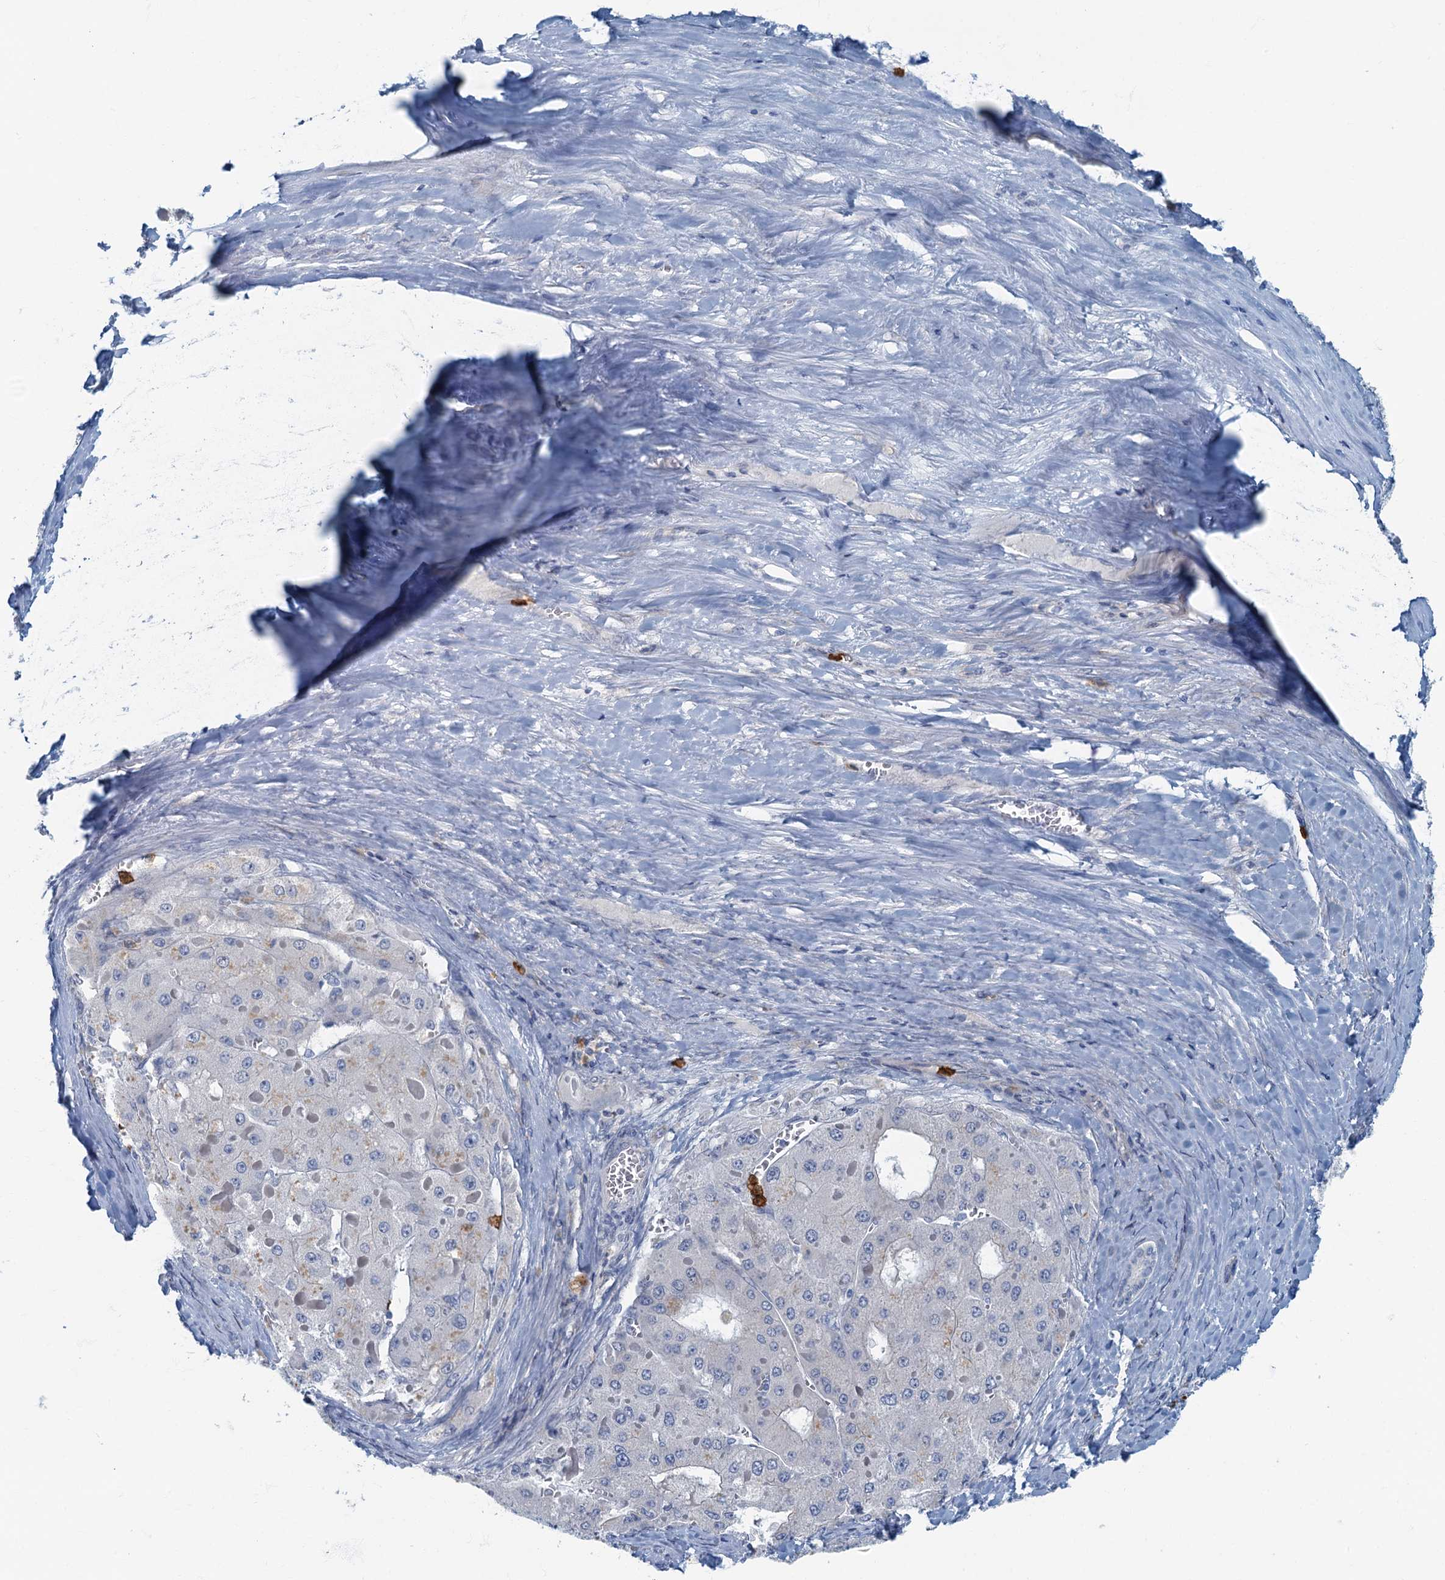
{"staining": {"intensity": "negative", "quantity": "none", "location": "none"}, "tissue": "liver cancer", "cell_type": "Tumor cells", "image_type": "cancer", "snomed": [{"axis": "morphology", "description": "Carcinoma, Hepatocellular, NOS"}, {"axis": "topography", "description": "Liver"}], "caption": "Photomicrograph shows no protein expression in tumor cells of liver hepatocellular carcinoma tissue.", "gene": "ANKDD1A", "patient": {"sex": "female", "age": 73}}